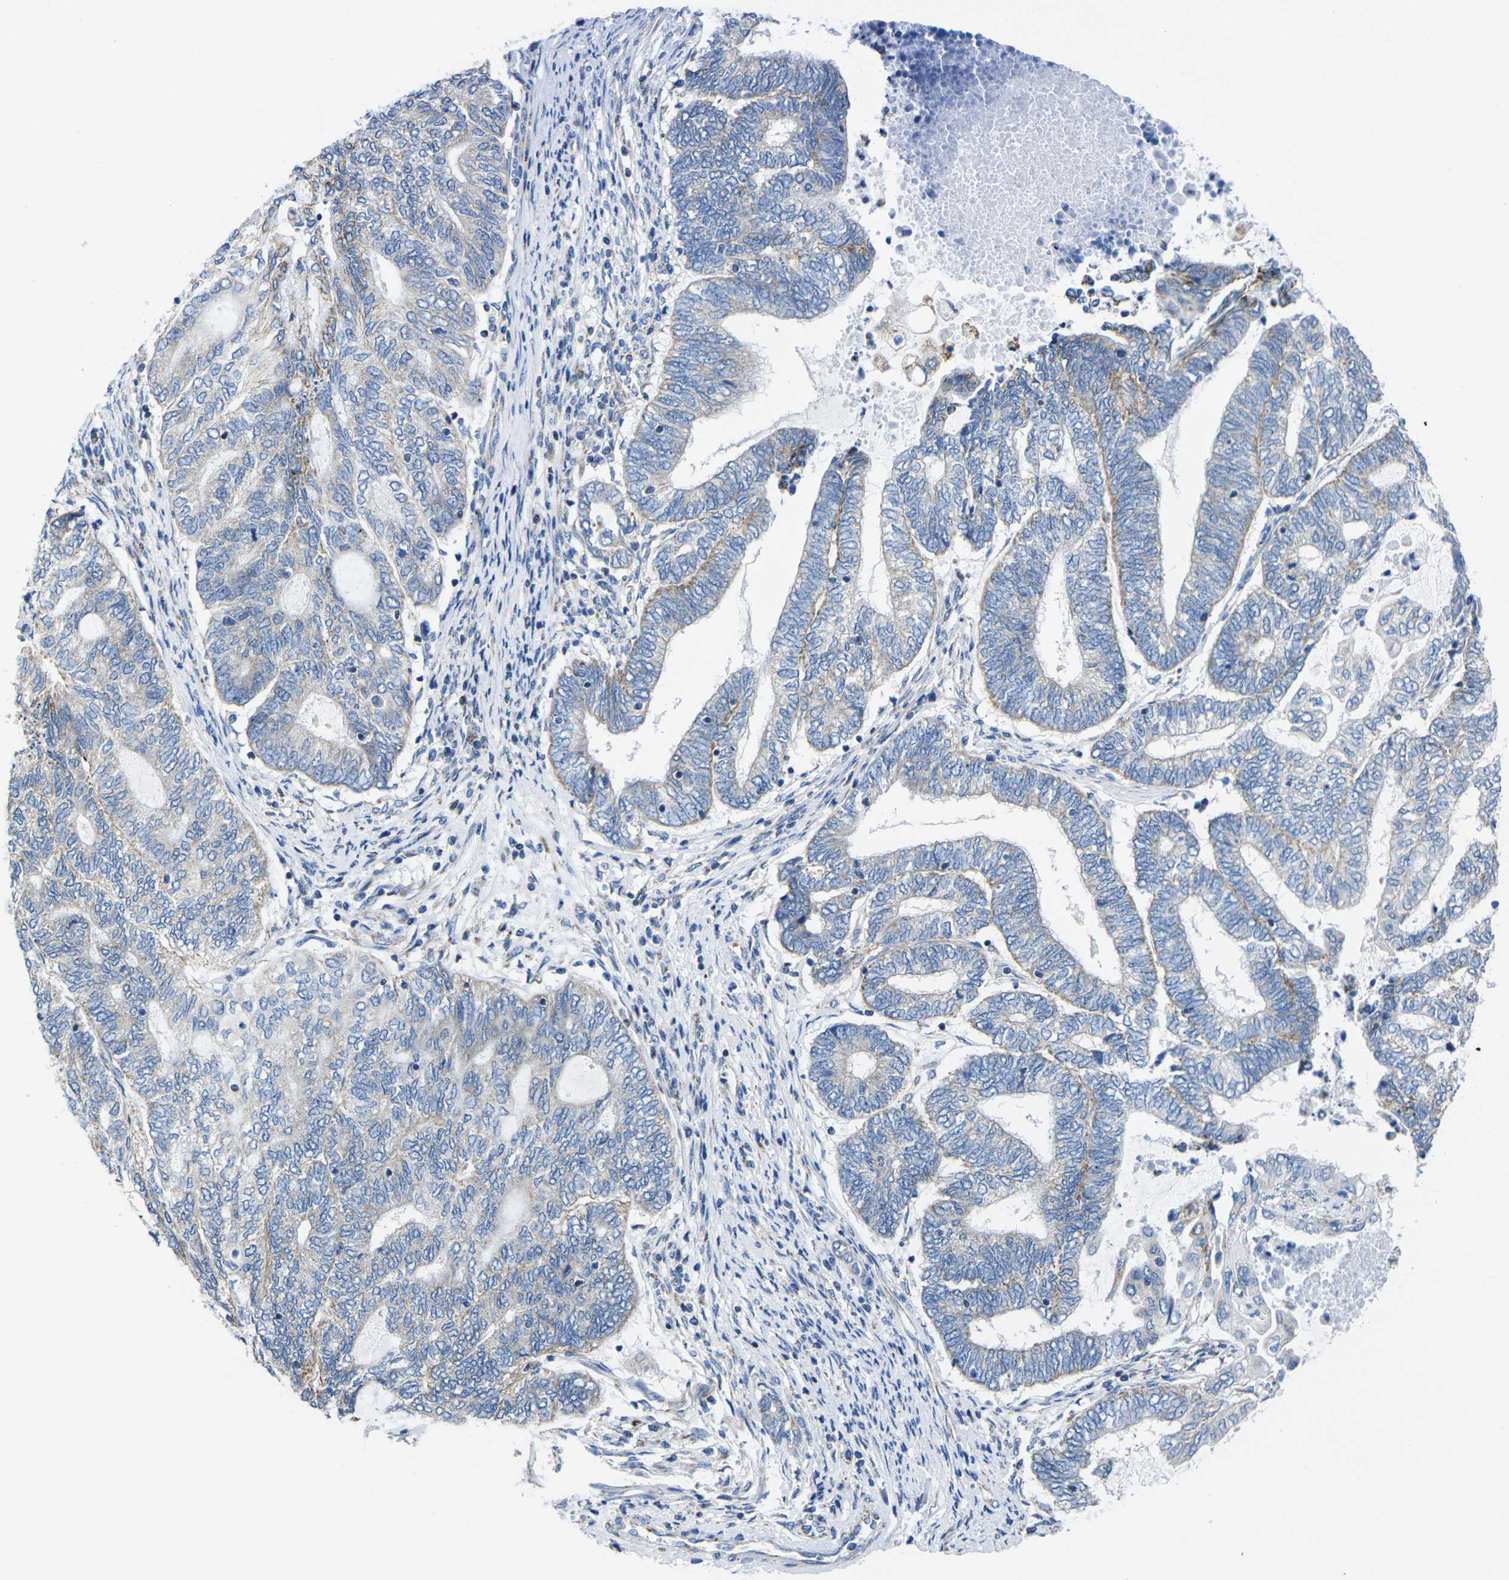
{"staining": {"intensity": "moderate", "quantity": "<25%", "location": "cytoplasmic/membranous"}, "tissue": "endometrial cancer", "cell_type": "Tumor cells", "image_type": "cancer", "snomed": [{"axis": "morphology", "description": "Adenocarcinoma, NOS"}, {"axis": "topography", "description": "Uterus"}, {"axis": "topography", "description": "Endometrium"}], "caption": "A photomicrograph showing moderate cytoplasmic/membranous positivity in approximately <25% of tumor cells in endometrial cancer (adenocarcinoma), as visualized by brown immunohistochemical staining.", "gene": "TMEM204", "patient": {"sex": "female", "age": 70}}